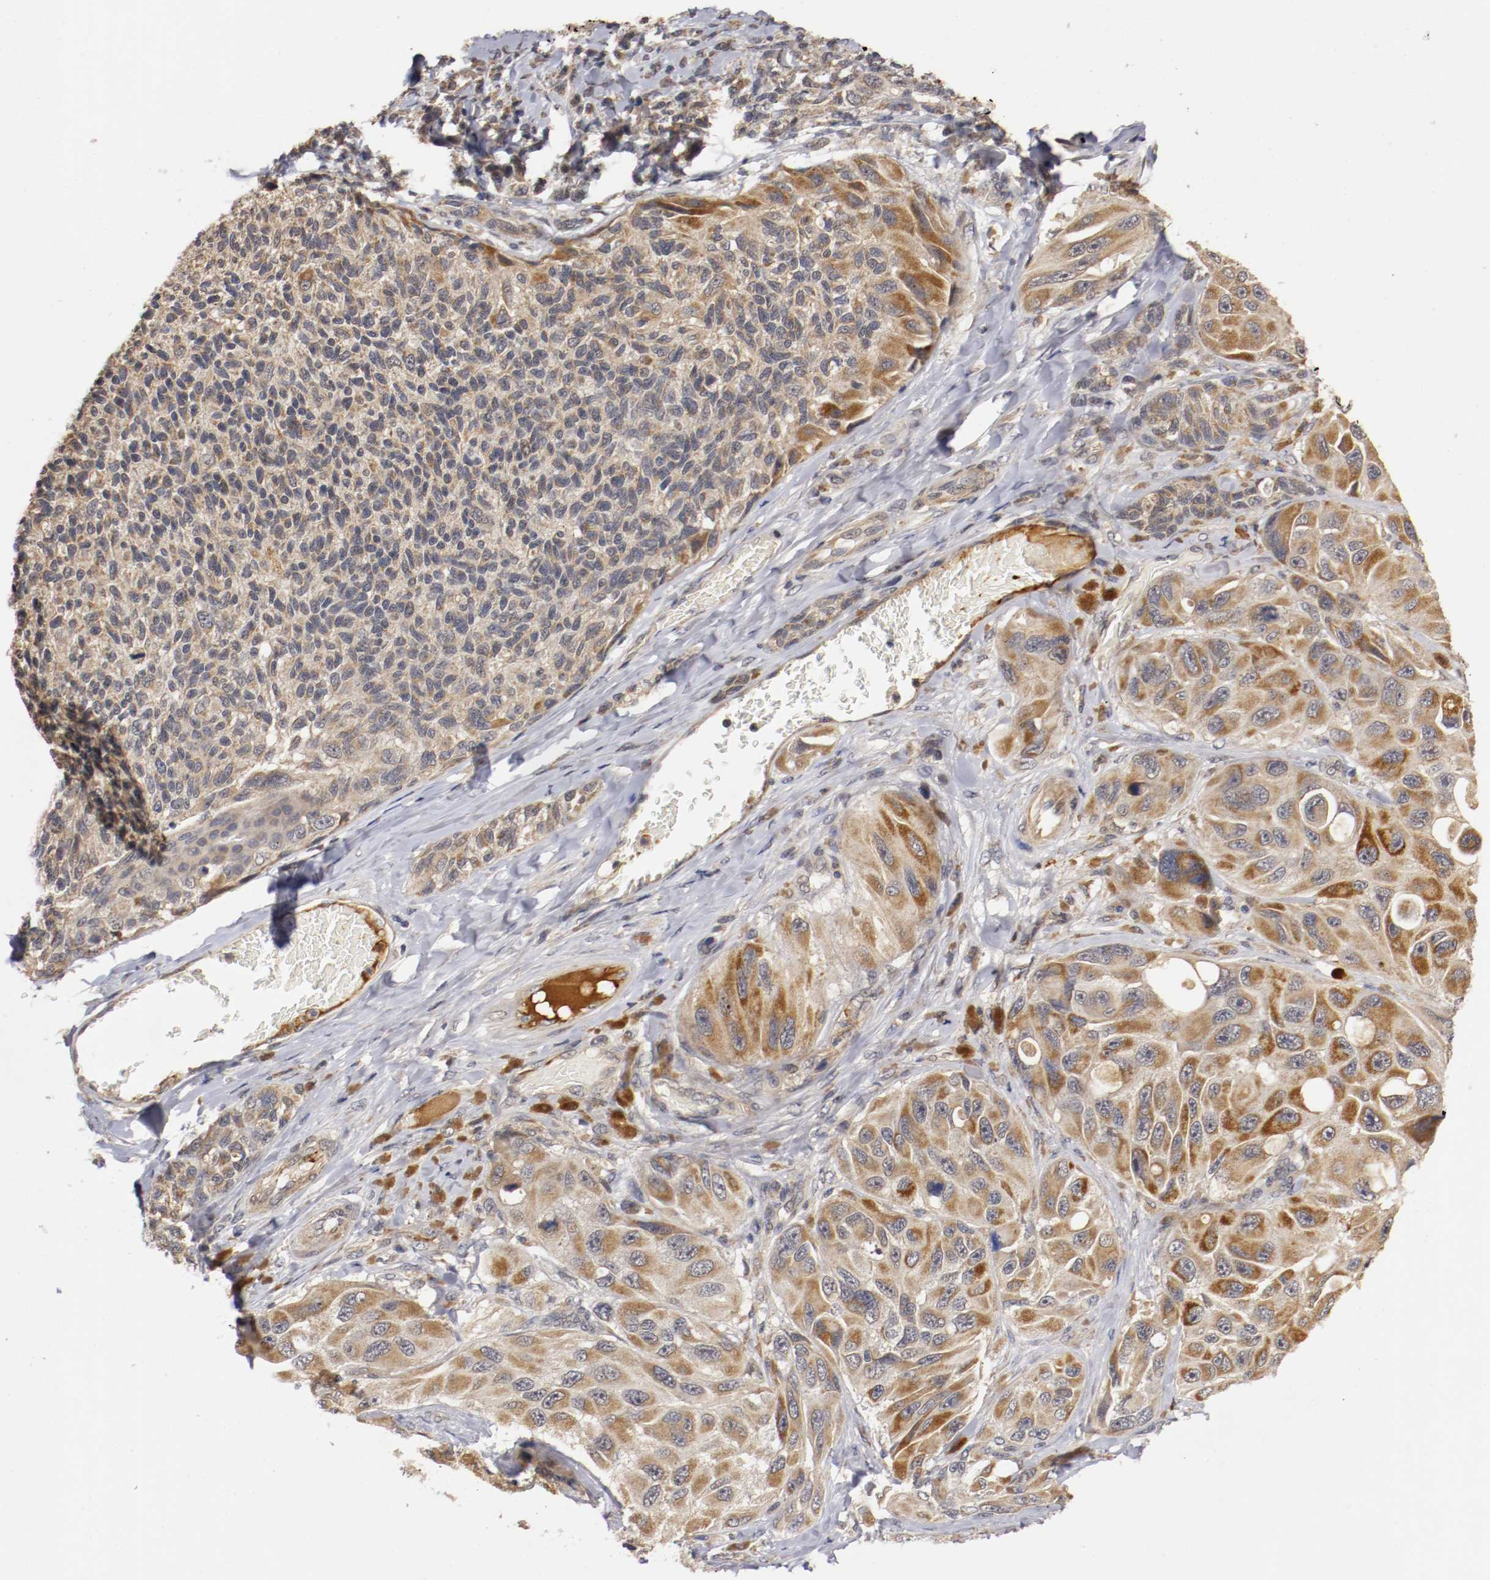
{"staining": {"intensity": "moderate", "quantity": ">75%", "location": "cytoplasmic/membranous"}, "tissue": "melanoma", "cell_type": "Tumor cells", "image_type": "cancer", "snomed": [{"axis": "morphology", "description": "Malignant melanoma, NOS"}, {"axis": "topography", "description": "Skin"}], "caption": "Protein staining displays moderate cytoplasmic/membranous positivity in approximately >75% of tumor cells in melanoma.", "gene": "TNFRSF1B", "patient": {"sex": "female", "age": 73}}